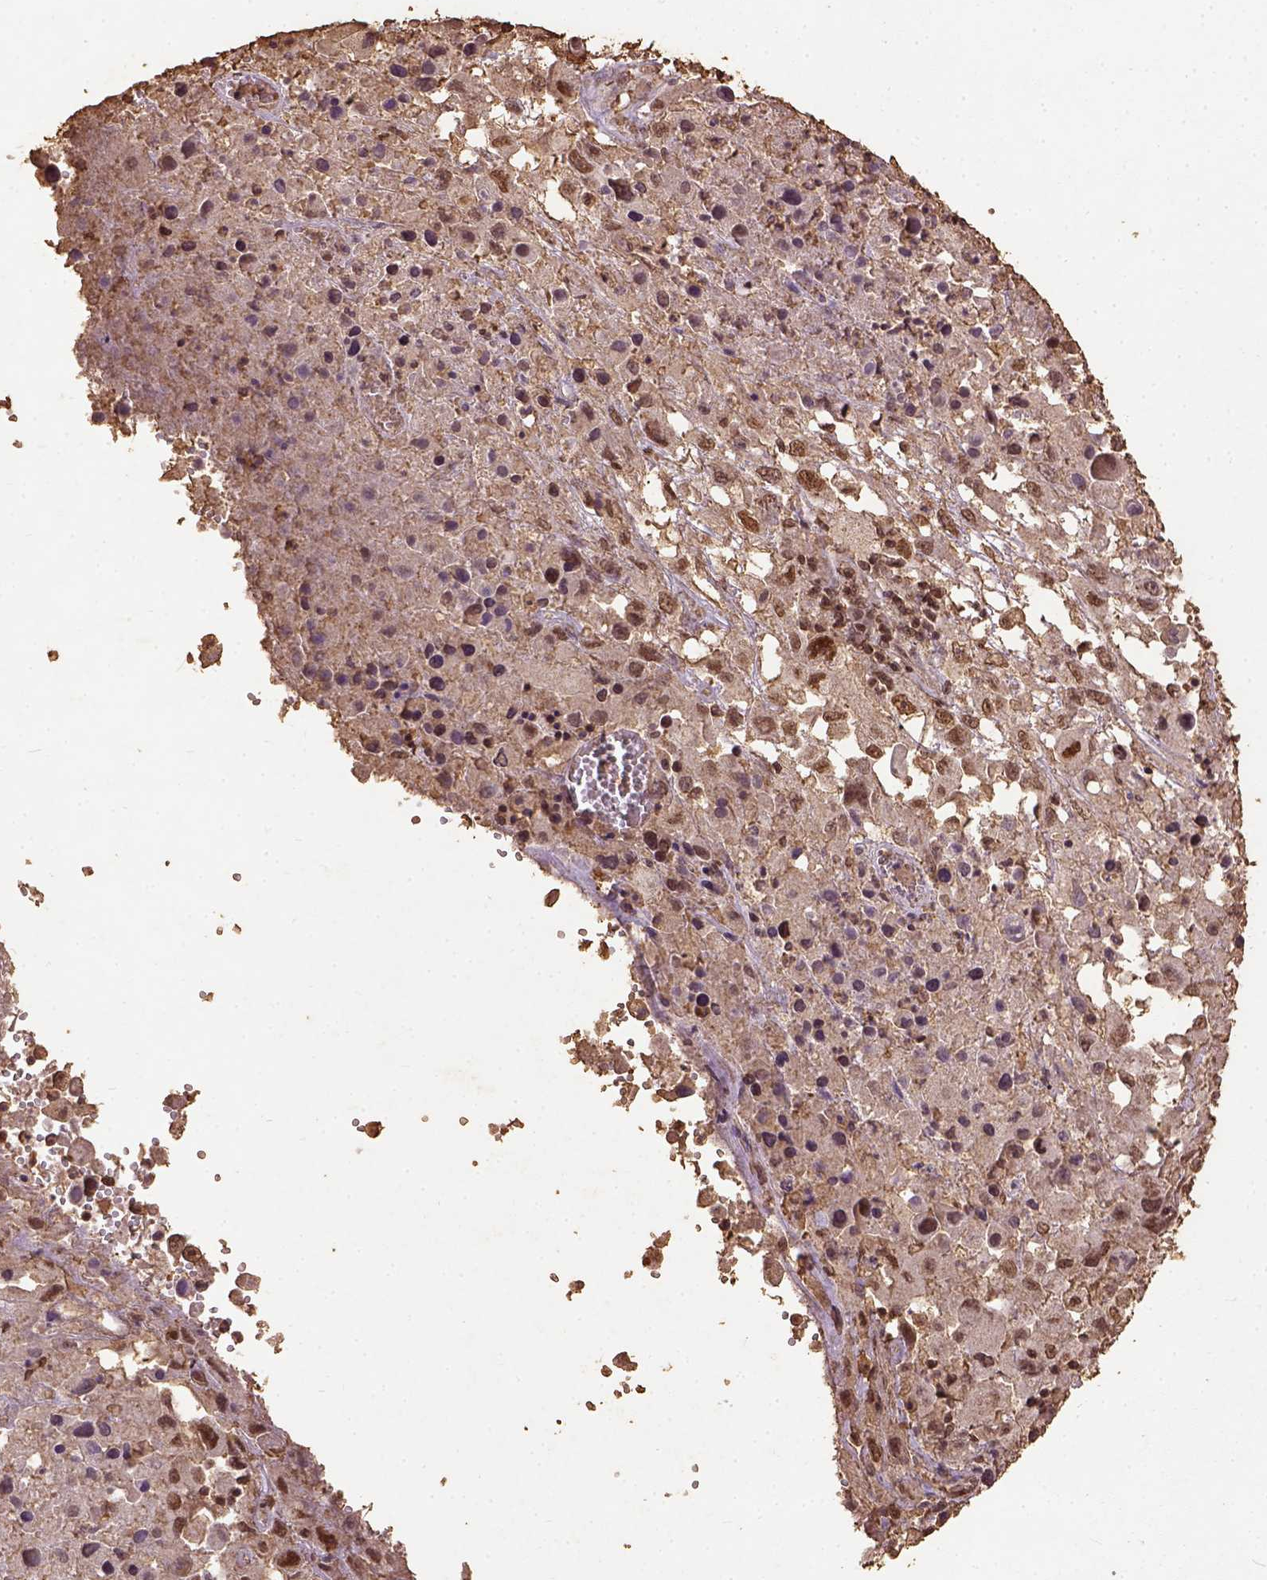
{"staining": {"intensity": "moderate", "quantity": ">75%", "location": "nuclear"}, "tissue": "melanoma", "cell_type": "Tumor cells", "image_type": "cancer", "snomed": [{"axis": "morphology", "description": "Malignant melanoma, Metastatic site"}, {"axis": "topography", "description": "Soft tissue"}], "caption": "This micrograph shows melanoma stained with IHC to label a protein in brown. The nuclear of tumor cells show moderate positivity for the protein. Nuclei are counter-stained blue.", "gene": "NACC1", "patient": {"sex": "male", "age": 50}}